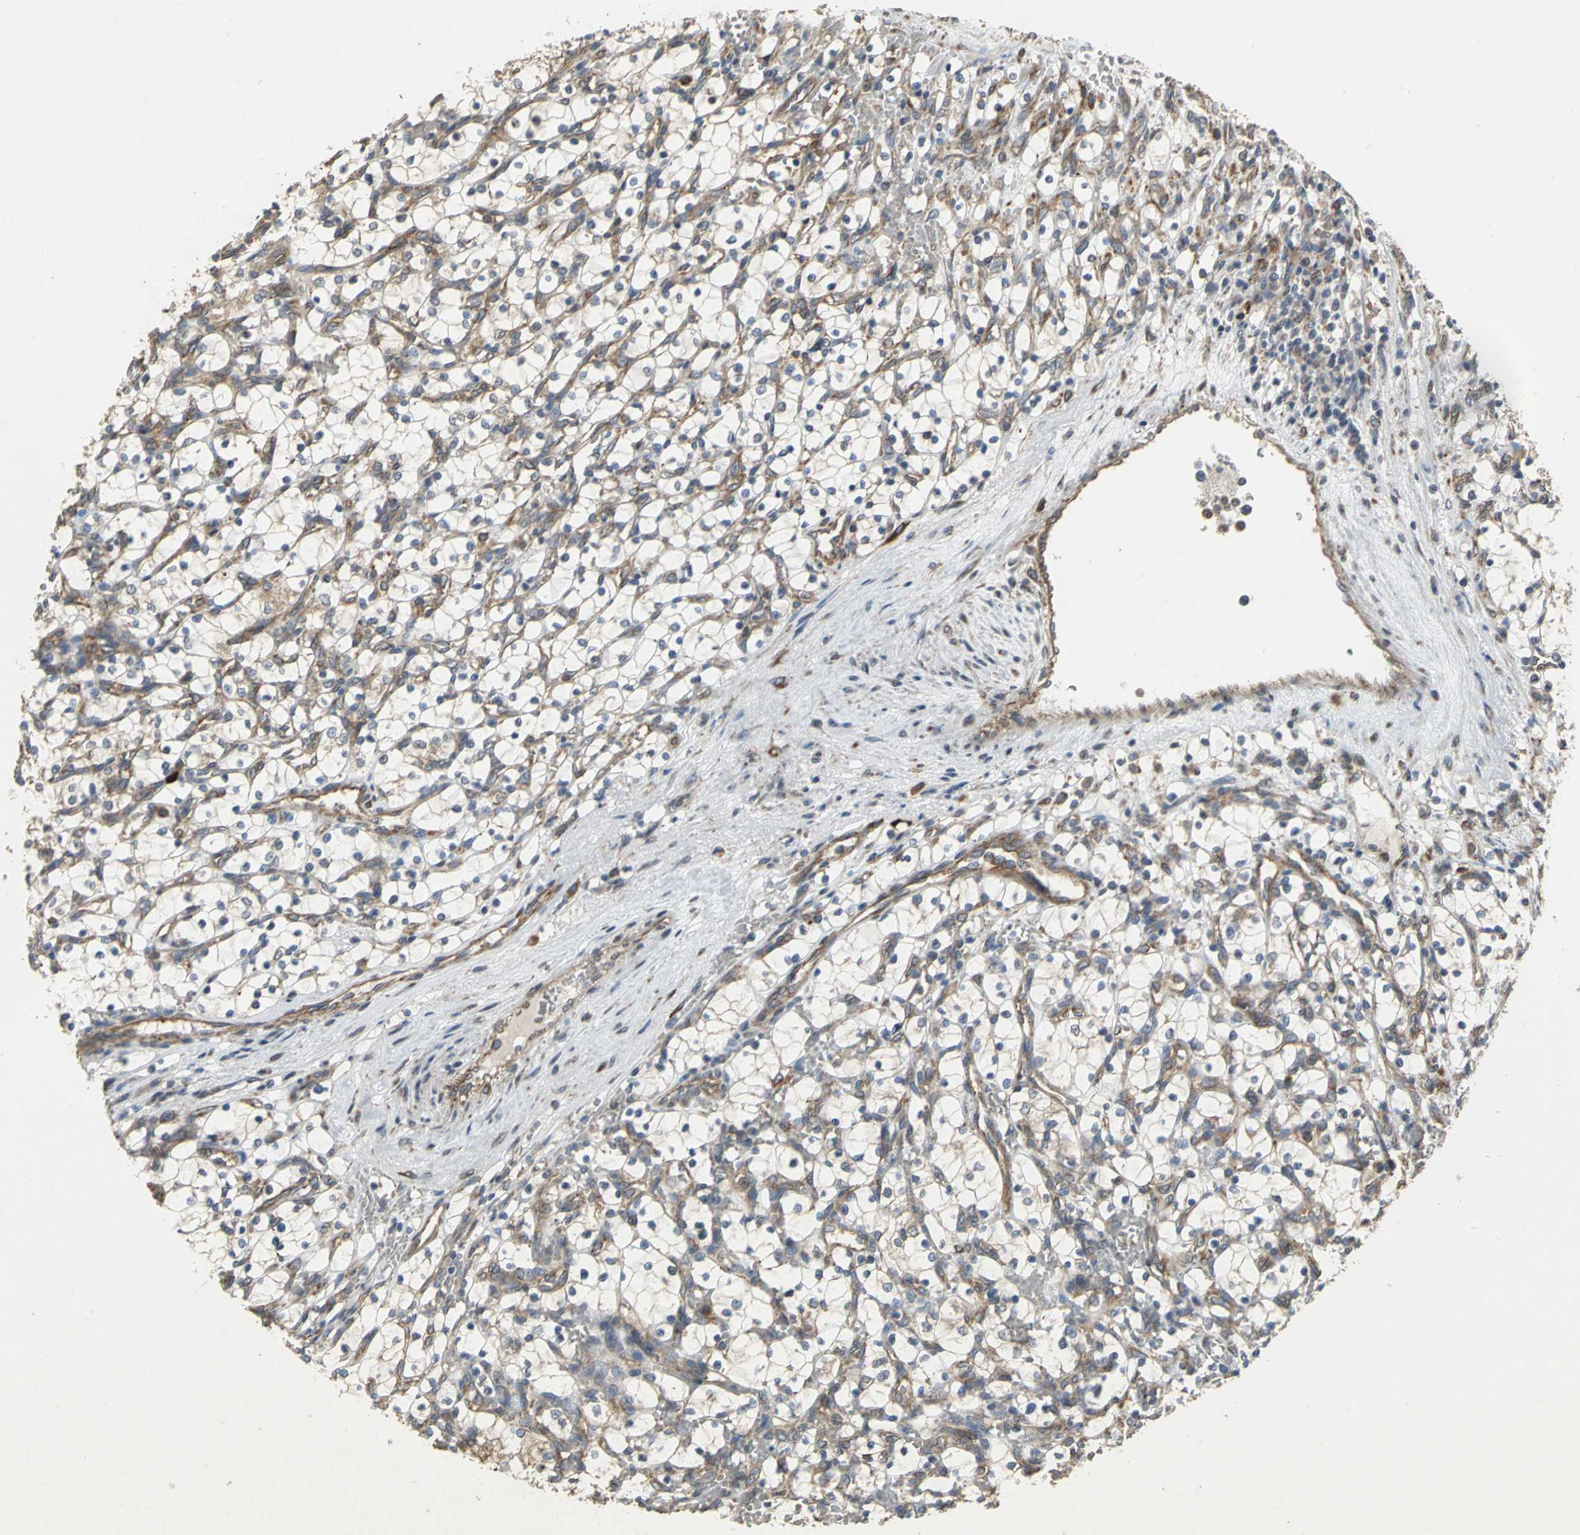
{"staining": {"intensity": "weak", "quantity": "25%-75%", "location": "cytoplasmic/membranous"}, "tissue": "renal cancer", "cell_type": "Tumor cells", "image_type": "cancer", "snomed": [{"axis": "morphology", "description": "Adenocarcinoma, NOS"}, {"axis": "topography", "description": "Kidney"}], "caption": "Immunohistochemical staining of human renal adenocarcinoma exhibits weak cytoplasmic/membranous protein positivity in approximately 25%-75% of tumor cells.", "gene": "SYVN1", "patient": {"sex": "female", "age": 69}}